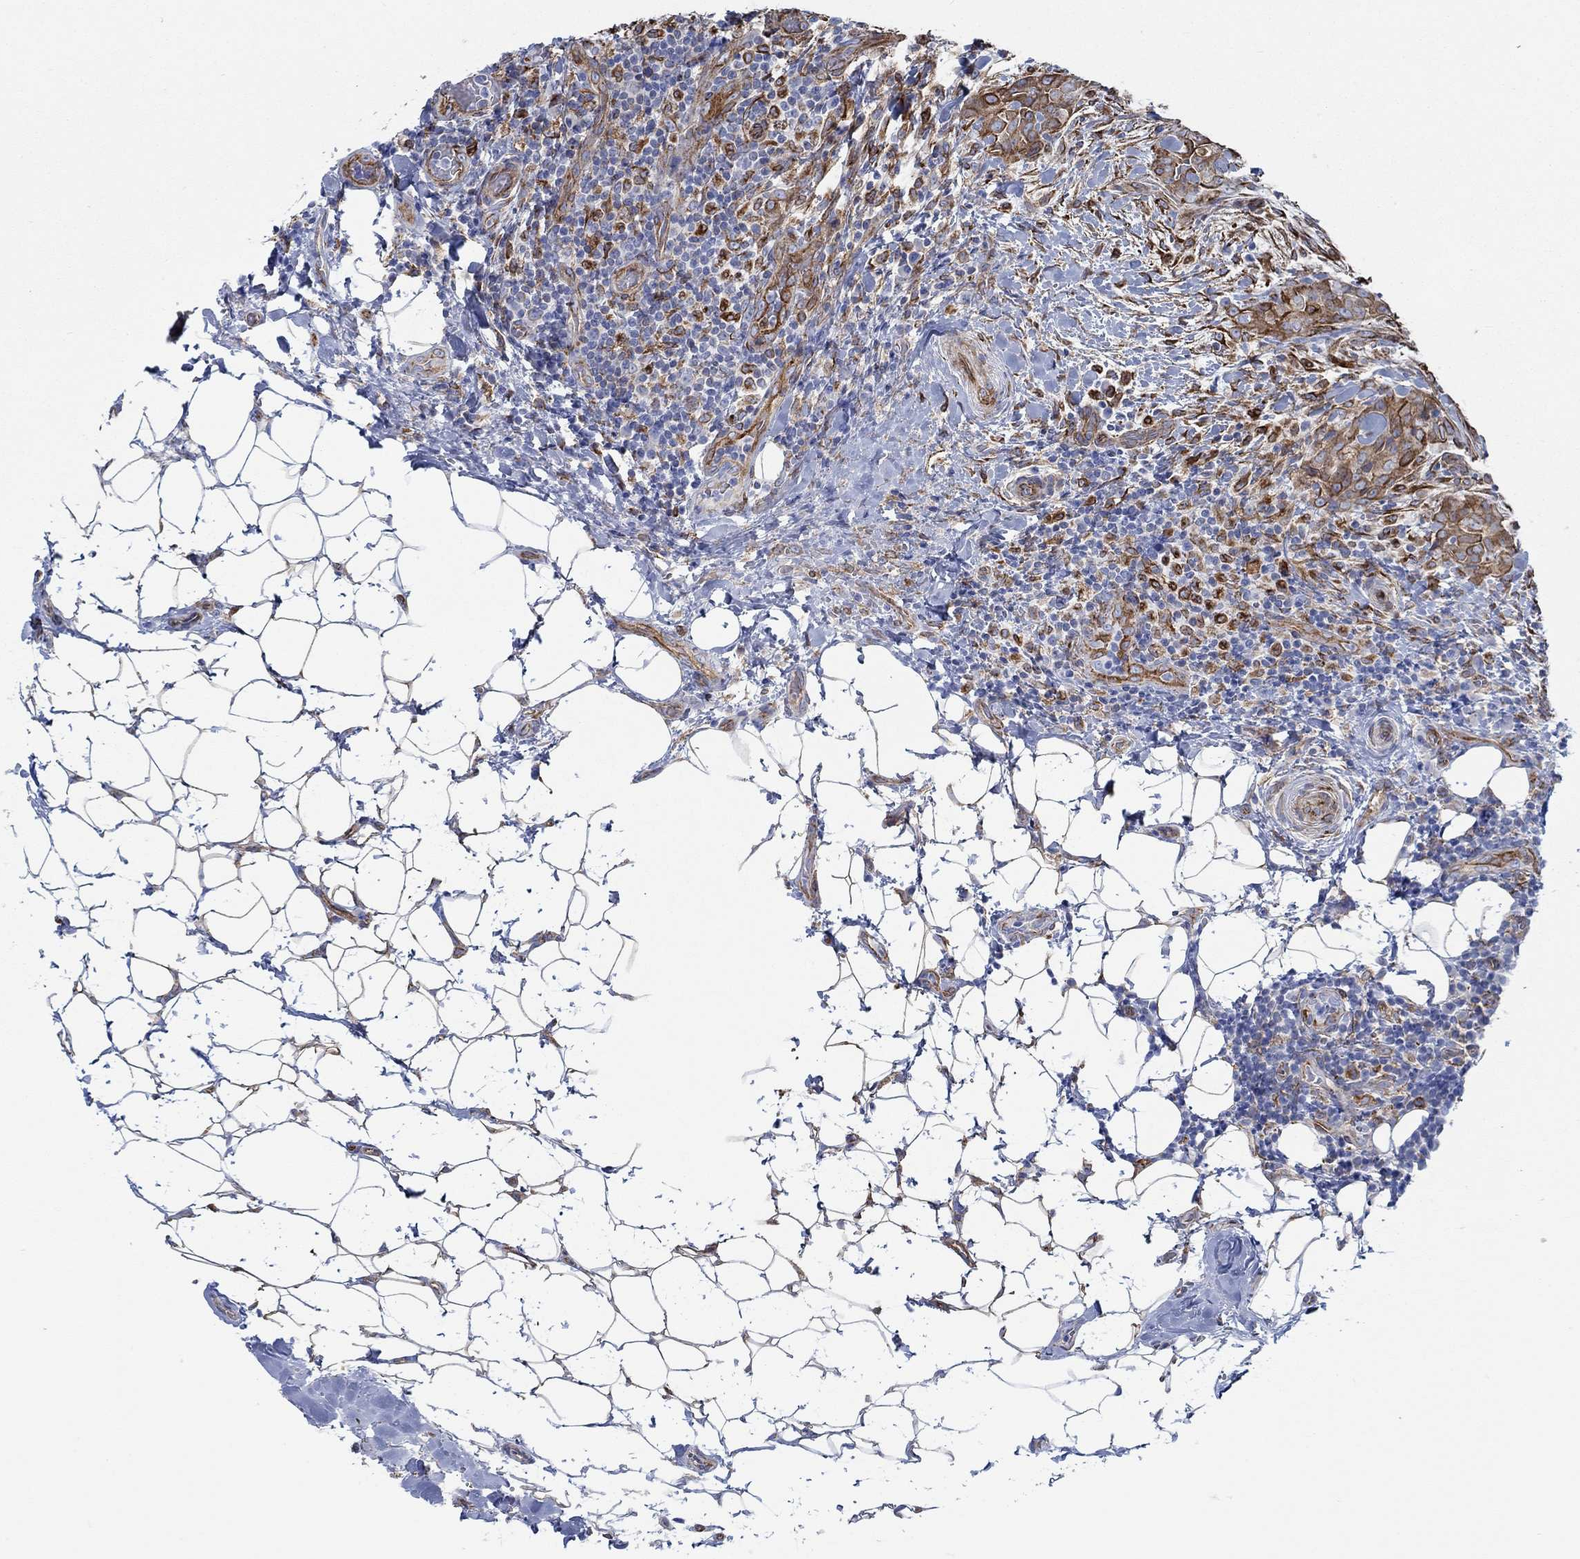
{"staining": {"intensity": "strong", "quantity": "<25%", "location": "cytoplasmic/membranous"}, "tissue": "thyroid cancer", "cell_type": "Tumor cells", "image_type": "cancer", "snomed": [{"axis": "morphology", "description": "Papillary adenocarcinoma, NOS"}, {"axis": "topography", "description": "Thyroid gland"}], "caption": "Thyroid cancer tissue shows strong cytoplasmic/membranous expression in about <25% of tumor cells, visualized by immunohistochemistry. The protein is shown in brown color, while the nuclei are stained blue.", "gene": "STC2", "patient": {"sex": "male", "age": 61}}